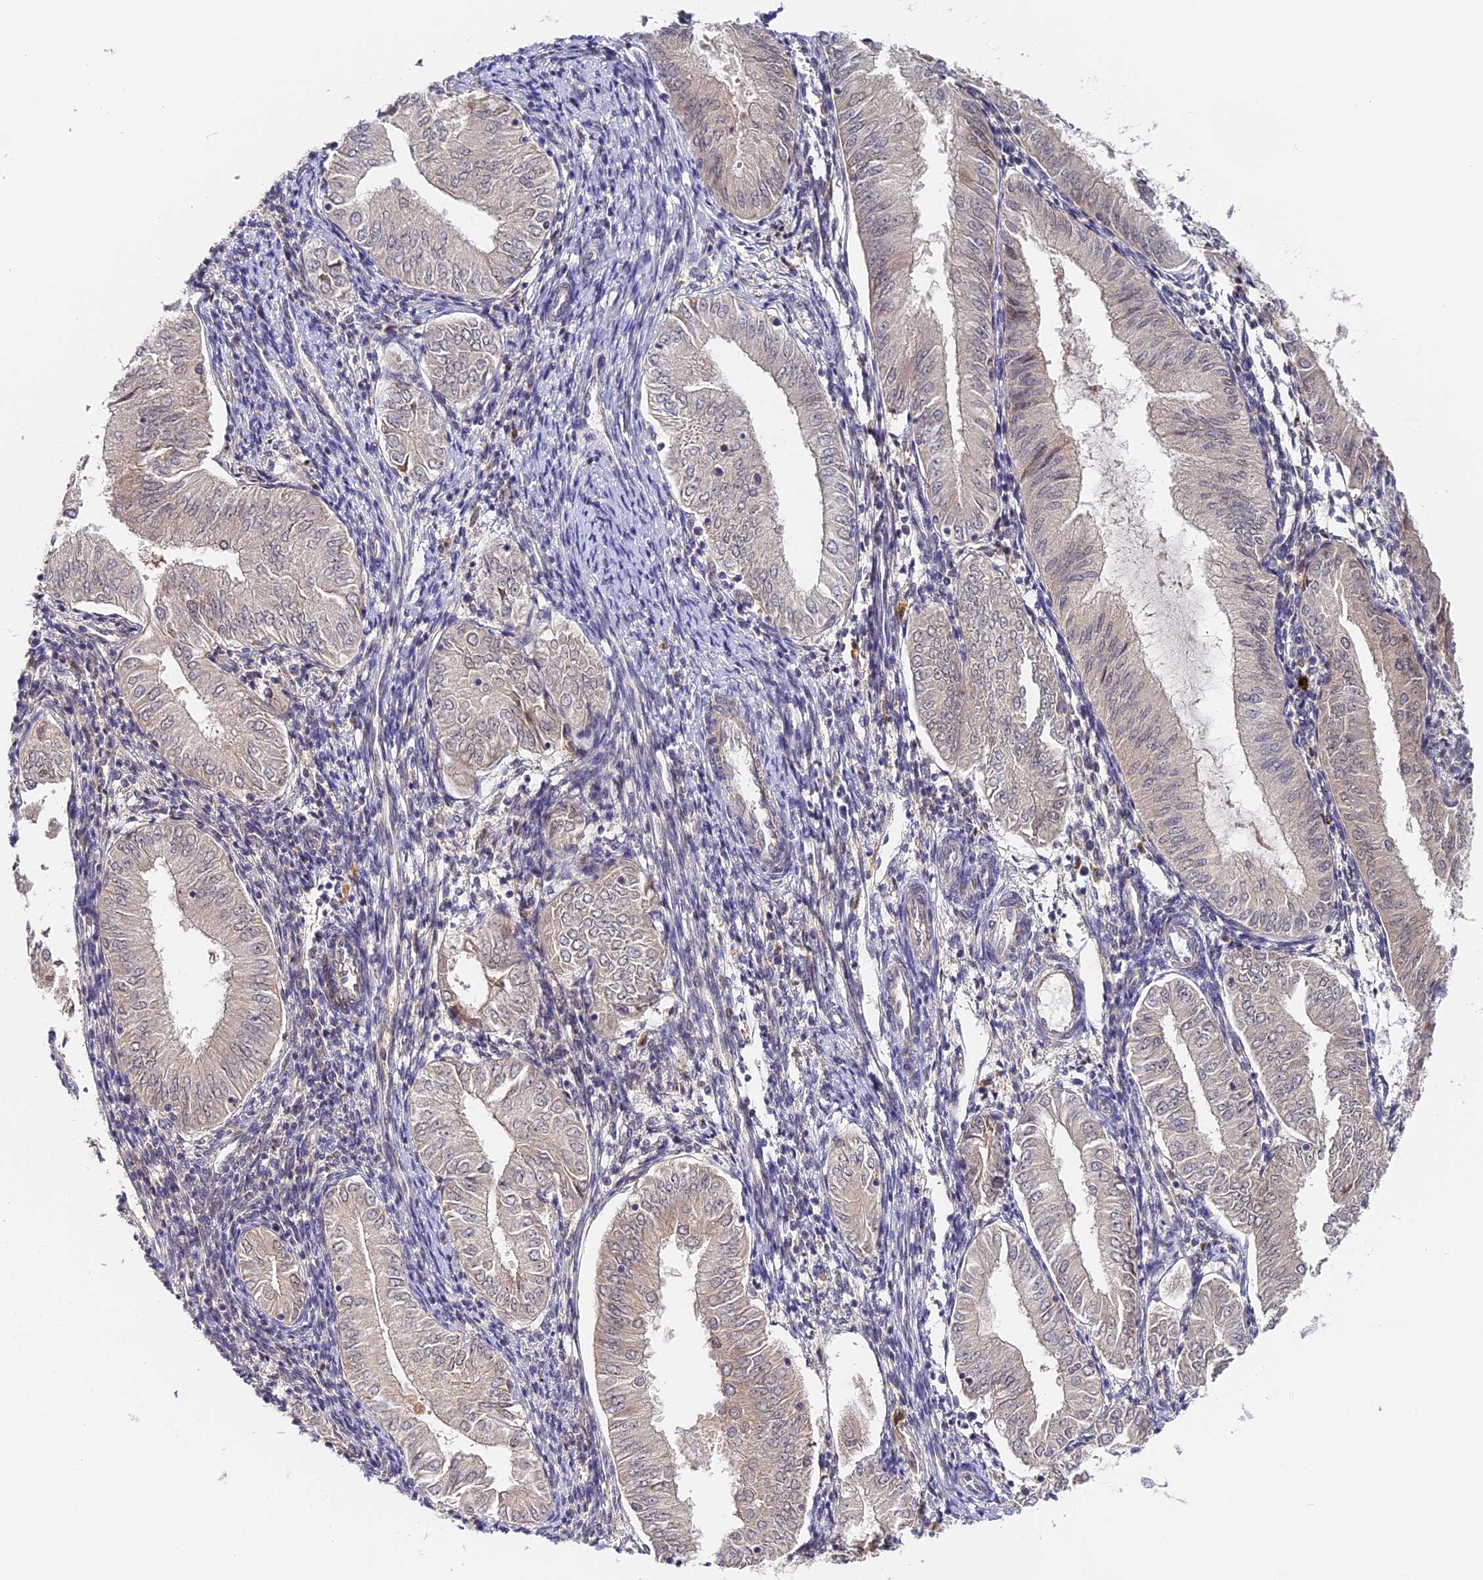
{"staining": {"intensity": "negative", "quantity": "none", "location": "none"}, "tissue": "endometrial cancer", "cell_type": "Tumor cells", "image_type": "cancer", "snomed": [{"axis": "morphology", "description": "Adenocarcinoma, NOS"}, {"axis": "topography", "description": "Endometrium"}], "caption": "IHC histopathology image of human endometrial adenocarcinoma stained for a protein (brown), which demonstrates no positivity in tumor cells. (Immunohistochemistry (ihc), brightfield microscopy, high magnification).", "gene": "IMPACT", "patient": {"sex": "female", "age": 53}}